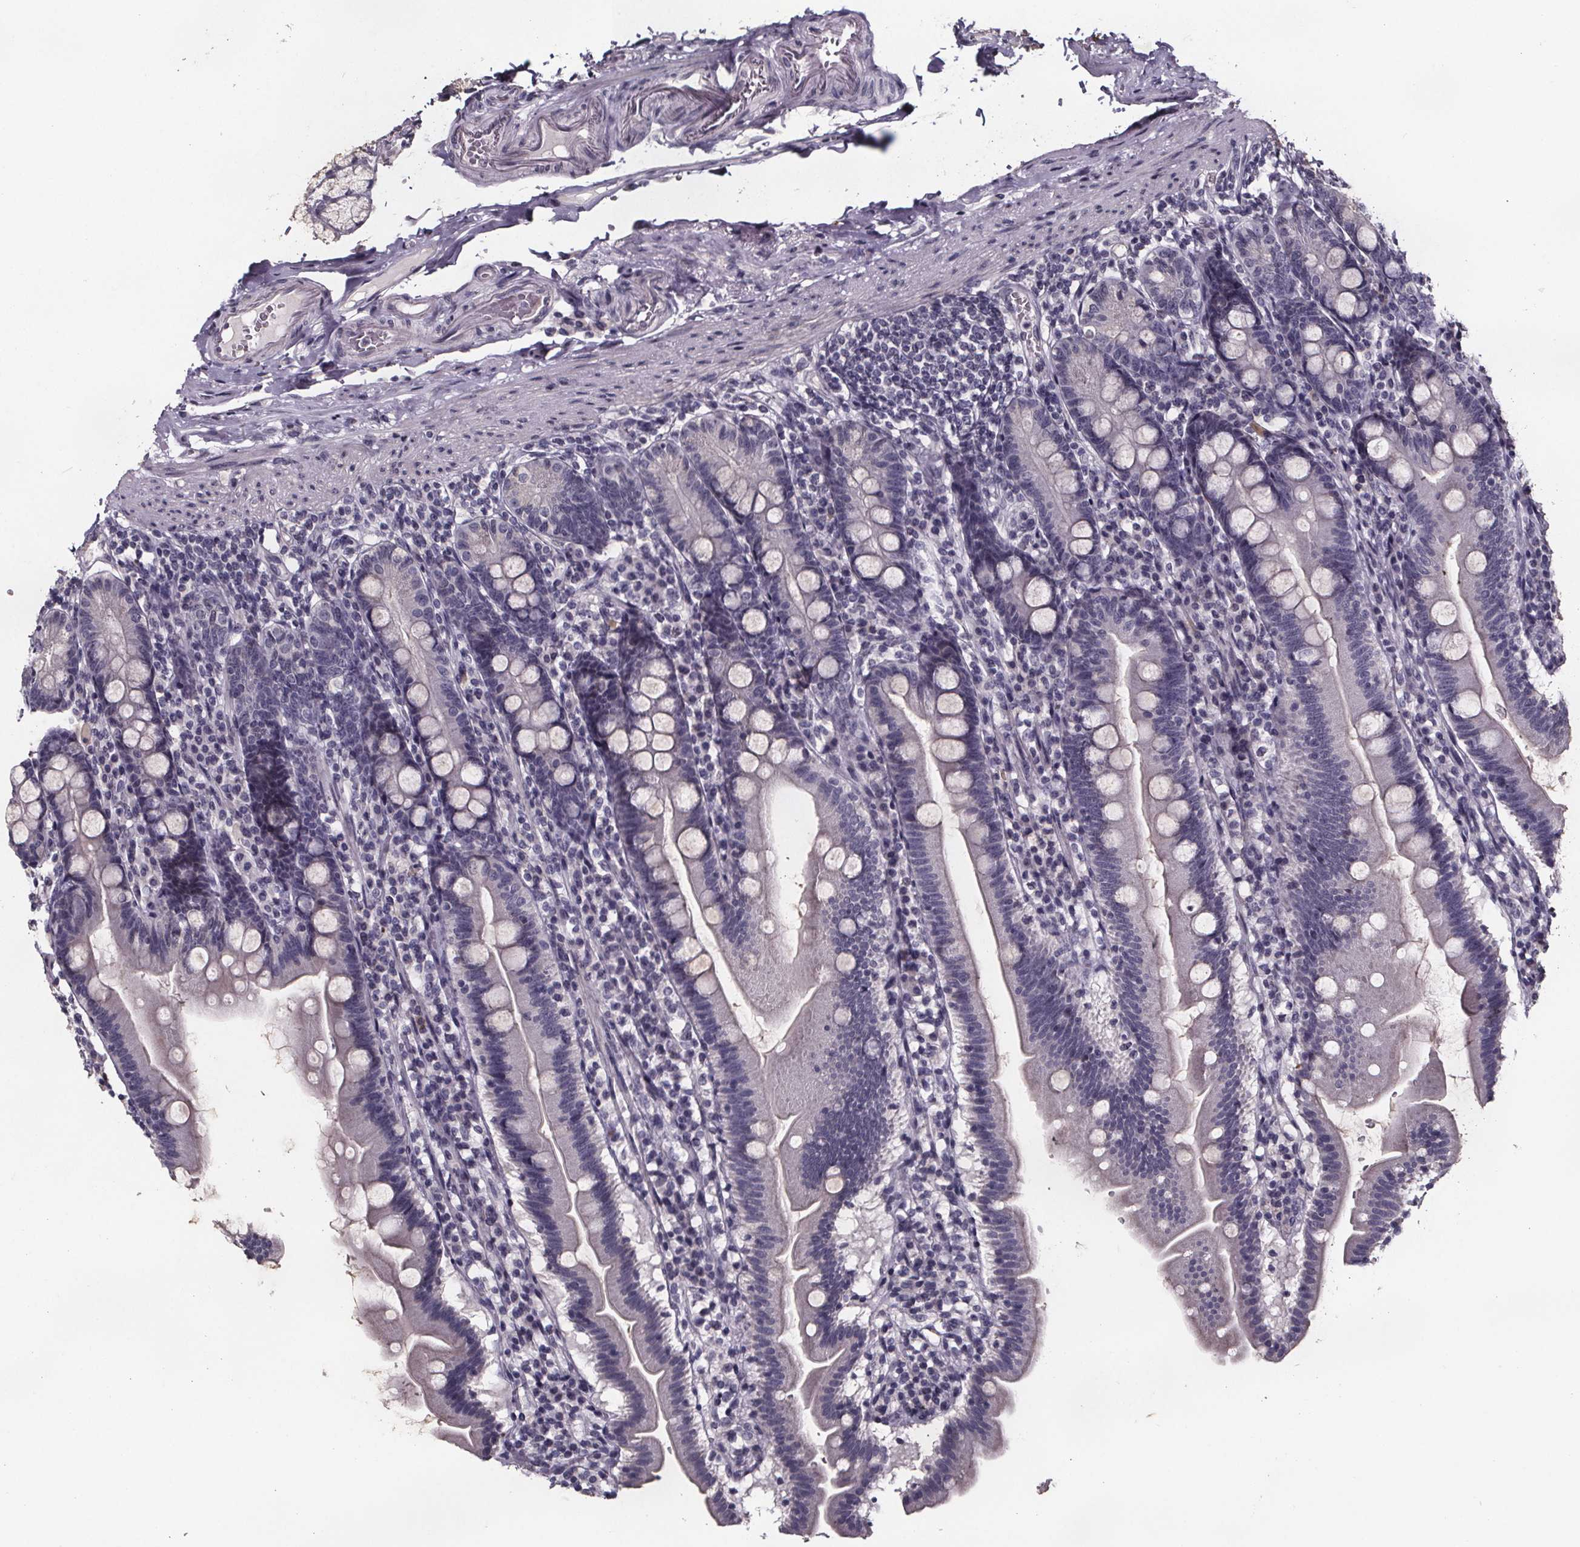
{"staining": {"intensity": "negative", "quantity": "none", "location": "none"}, "tissue": "duodenum", "cell_type": "Glandular cells", "image_type": "normal", "snomed": [{"axis": "morphology", "description": "Normal tissue, NOS"}, {"axis": "topography", "description": "Duodenum"}], "caption": "A micrograph of duodenum stained for a protein reveals no brown staining in glandular cells. (DAB (3,3'-diaminobenzidine) IHC, high magnification).", "gene": "AR", "patient": {"sex": "female", "age": 67}}